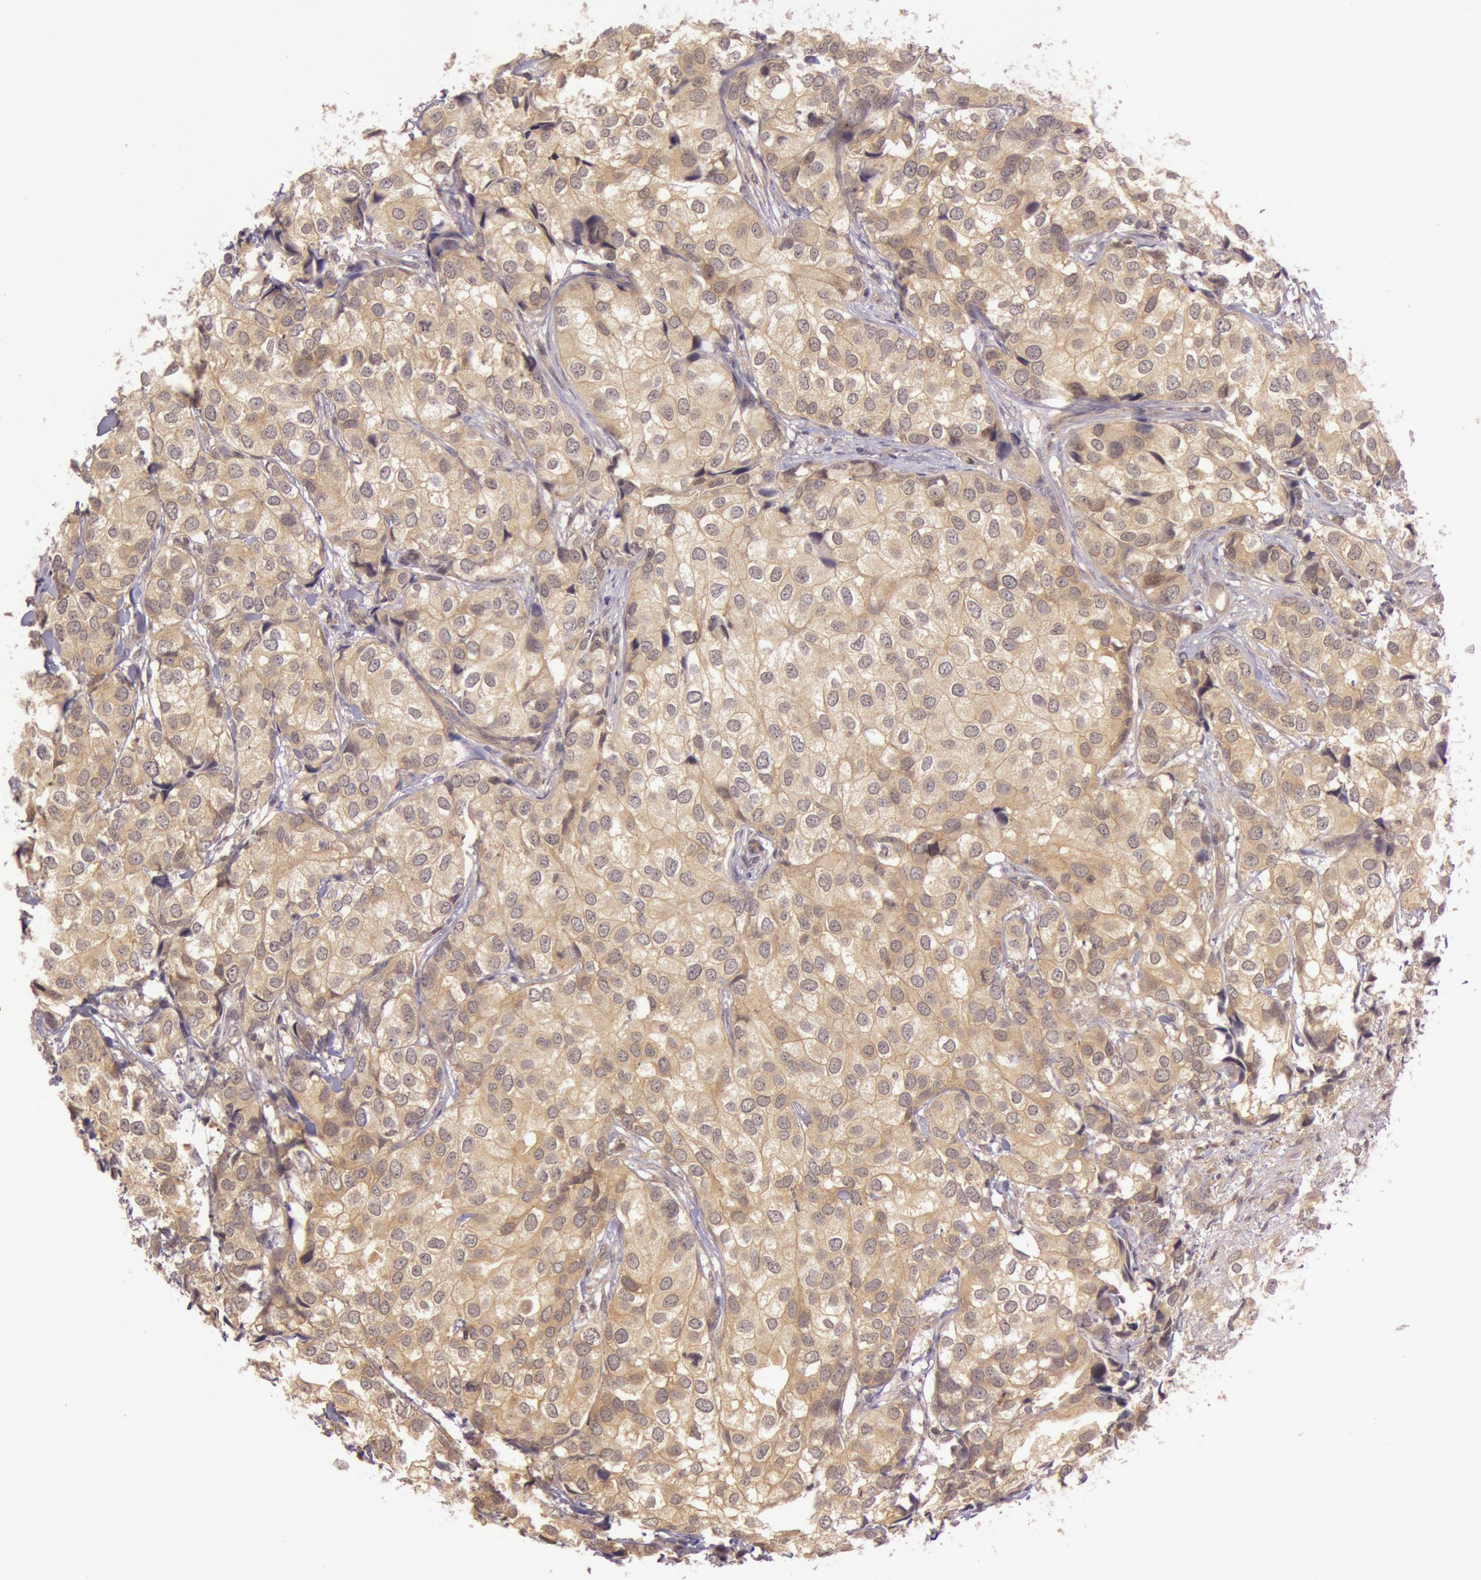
{"staining": {"intensity": "moderate", "quantity": ">75%", "location": "cytoplasmic/membranous"}, "tissue": "breast cancer", "cell_type": "Tumor cells", "image_type": "cancer", "snomed": [{"axis": "morphology", "description": "Duct carcinoma"}, {"axis": "topography", "description": "Breast"}], "caption": "A micrograph showing moderate cytoplasmic/membranous expression in about >75% of tumor cells in breast cancer (infiltrating ductal carcinoma), as visualized by brown immunohistochemical staining.", "gene": "ATG2B", "patient": {"sex": "female", "age": 68}}